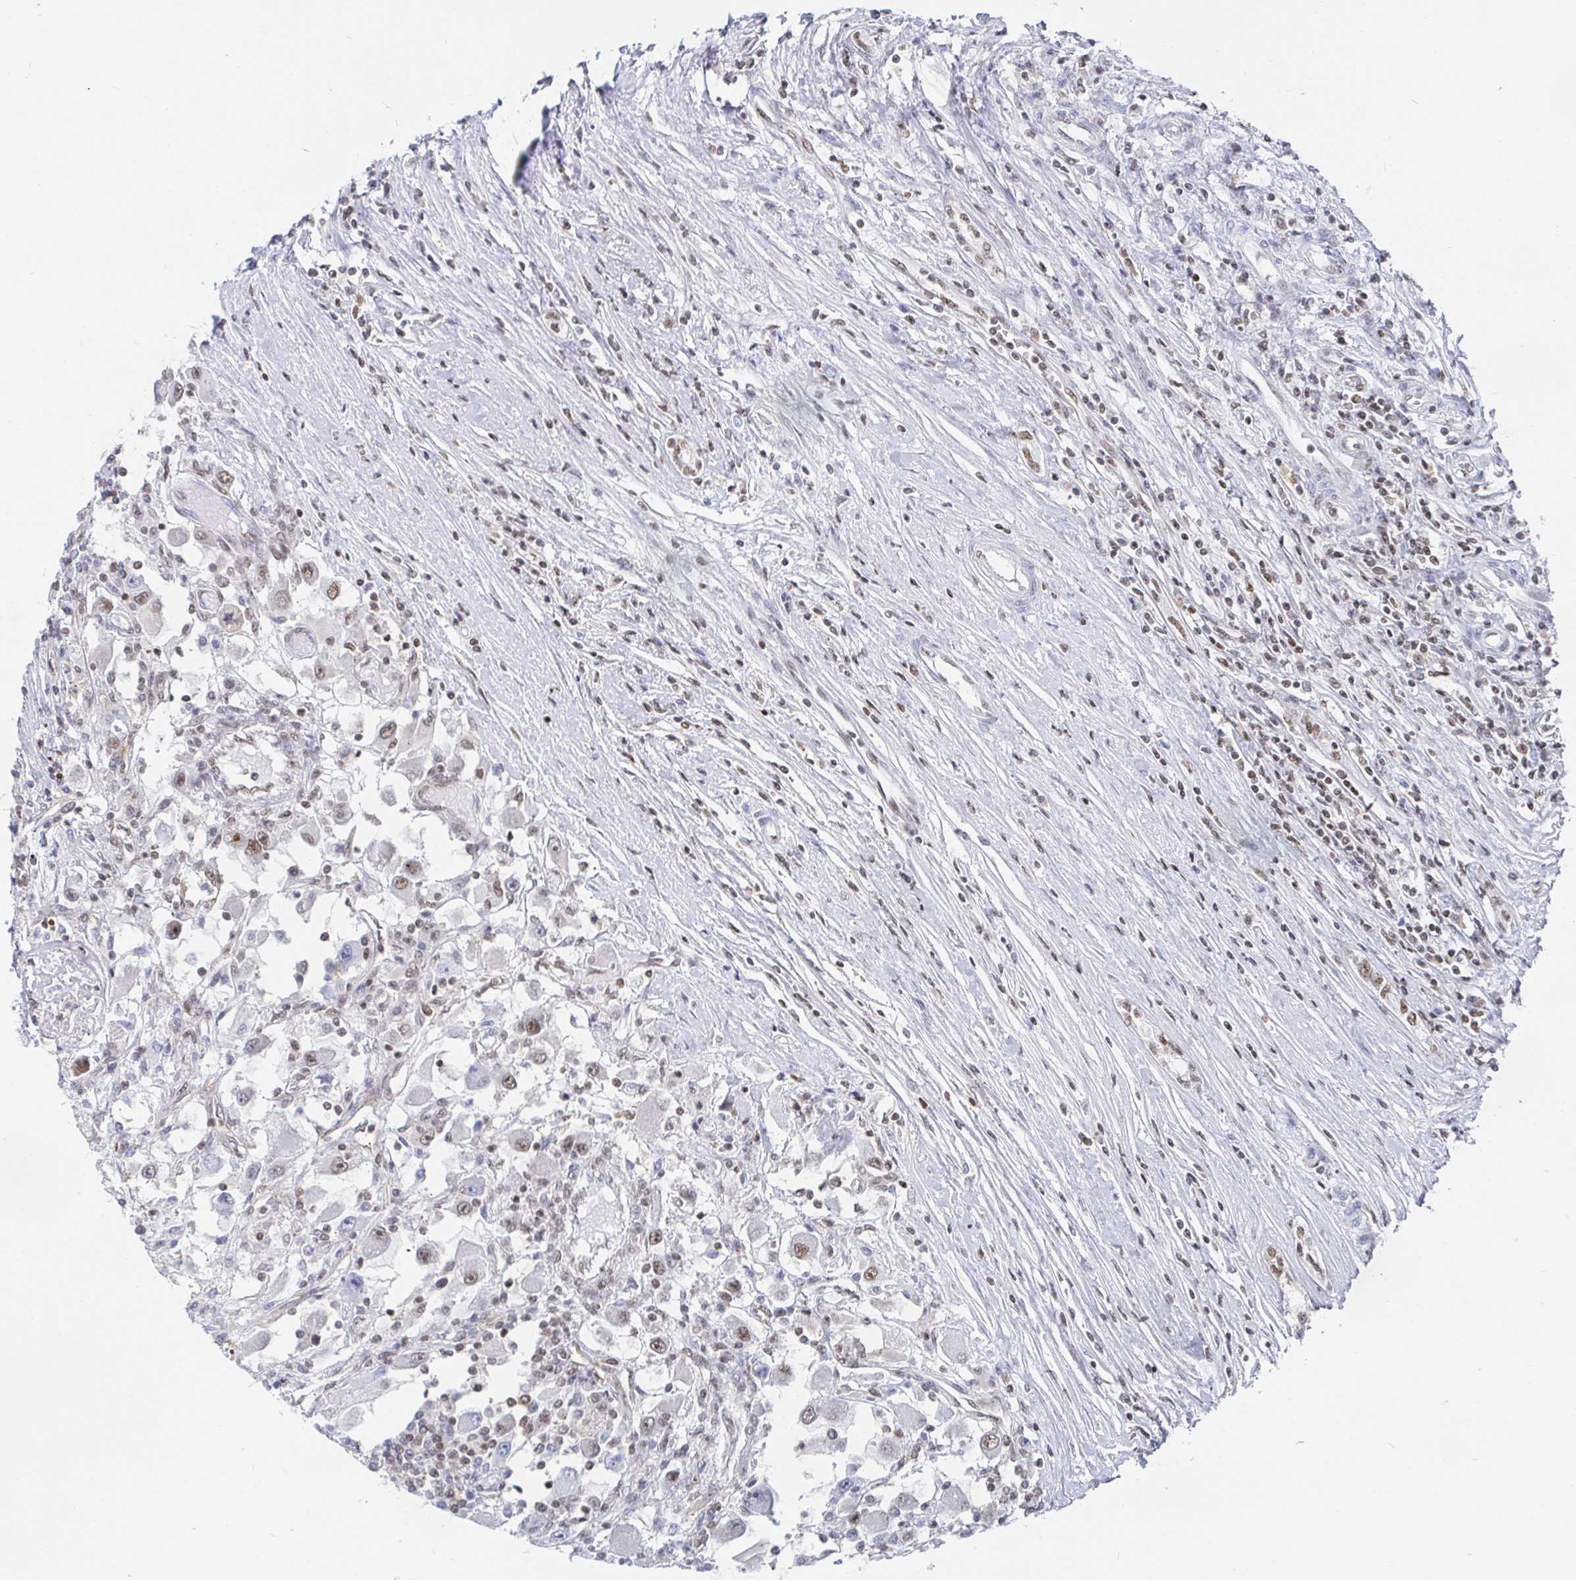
{"staining": {"intensity": "weak", "quantity": "25%-75%", "location": "nuclear"}, "tissue": "renal cancer", "cell_type": "Tumor cells", "image_type": "cancer", "snomed": [{"axis": "morphology", "description": "Adenocarcinoma, NOS"}, {"axis": "topography", "description": "Kidney"}], "caption": "There is low levels of weak nuclear positivity in tumor cells of renal cancer, as demonstrated by immunohistochemical staining (brown color).", "gene": "EWSR1", "patient": {"sex": "female", "age": 67}}